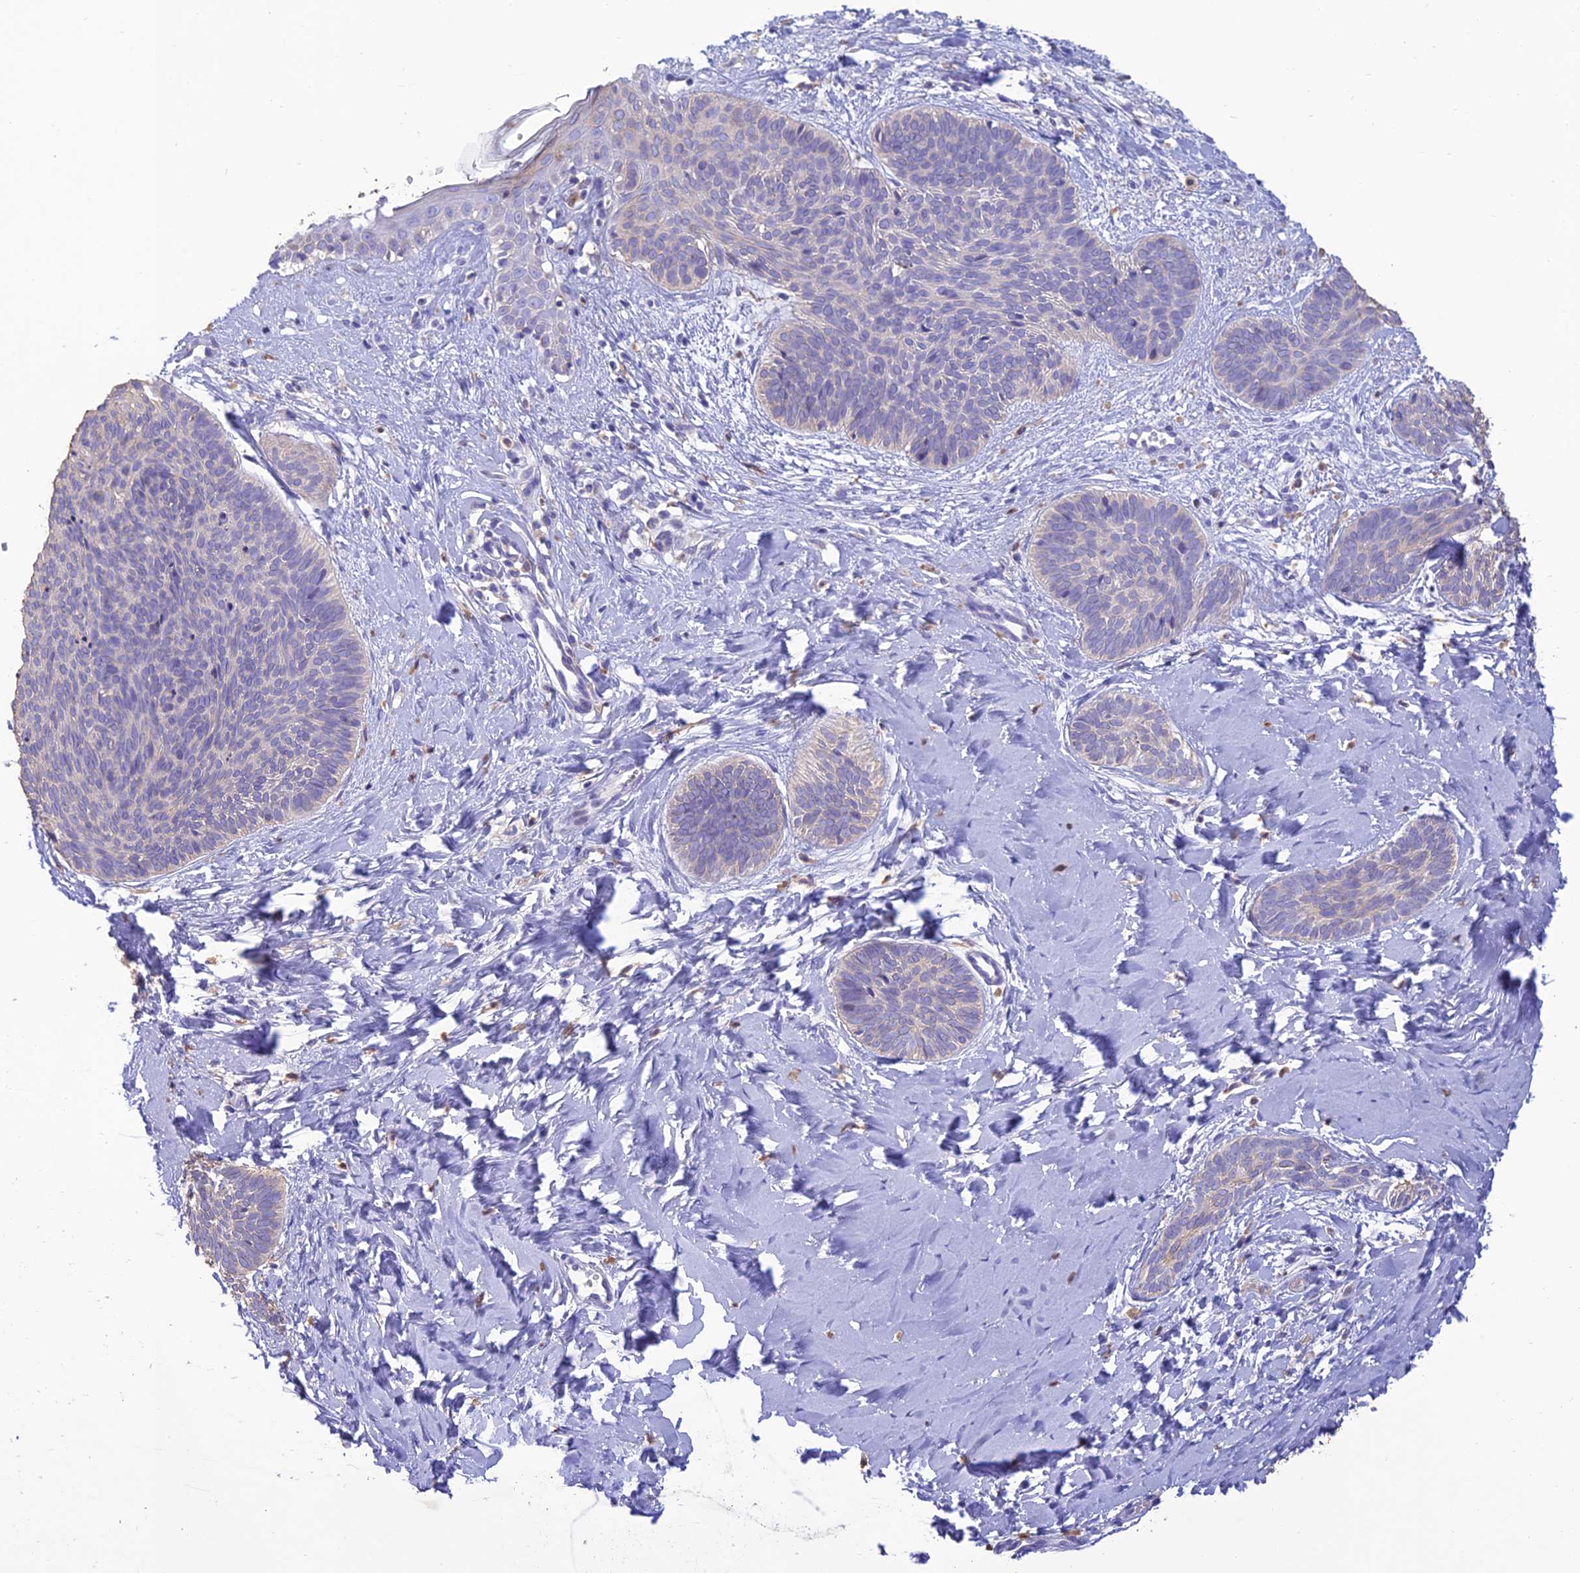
{"staining": {"intensity": "negative", "quantity": "none", "location": "none"}, "tissue": "skin cancer", "cell_type": "Tumor cells", "image_type": "cancer", "snomed": [{"axis": "morphology", "description": "Basal cell carcinoma"}, {"axis": "topography", "description": "Skin"}], "caption": "A micrograph of basal cell carcinoma (skin) stained for a protein exhibits no brown staining in tumor cells.", "gene": "SFT2D2", "patient": {"sex": "female", "age": 81}}